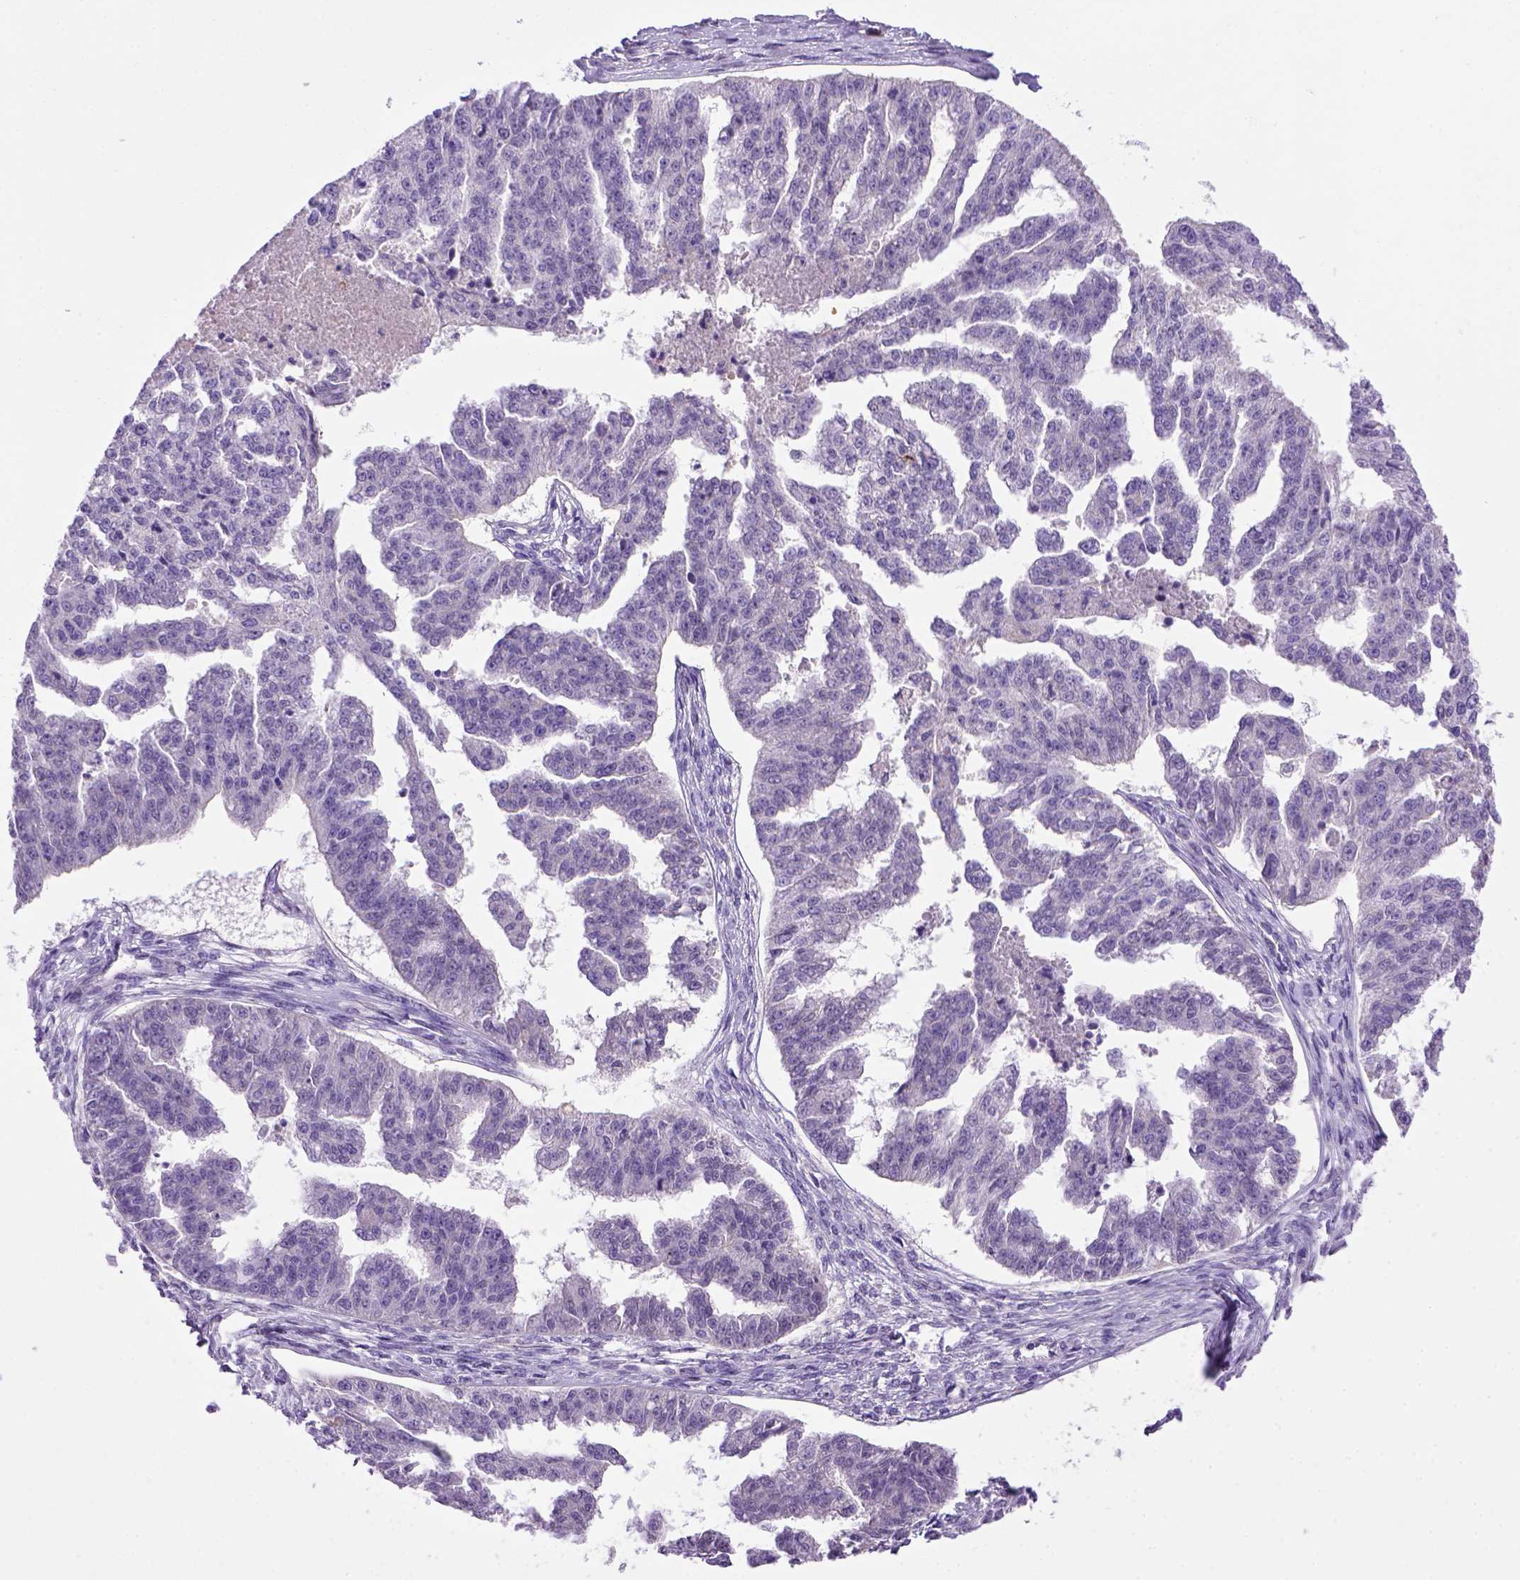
{"staining": {"intensity": "negative", "quantity": "none", "location": "none"}, "tissue": "ovarian cancer", "cell_type": "Tumor cells", "image_type": "cancer", "snomed": [{"axis": "morphology", "description": "Cystadenocarcinoma, serous, NOS"}, {"axis": "topography", "description": "Ovary"}], "caption": "Tumor cells show no significant protein expression in ovarian cancer (serous cystadenocarcinoma). (Brightfield microscopy of DAB (3,3'-diaminobenzidine) IHC at high magnification).", "gene": "CD3E", "patient": {"sex": "female", "age": 58}}